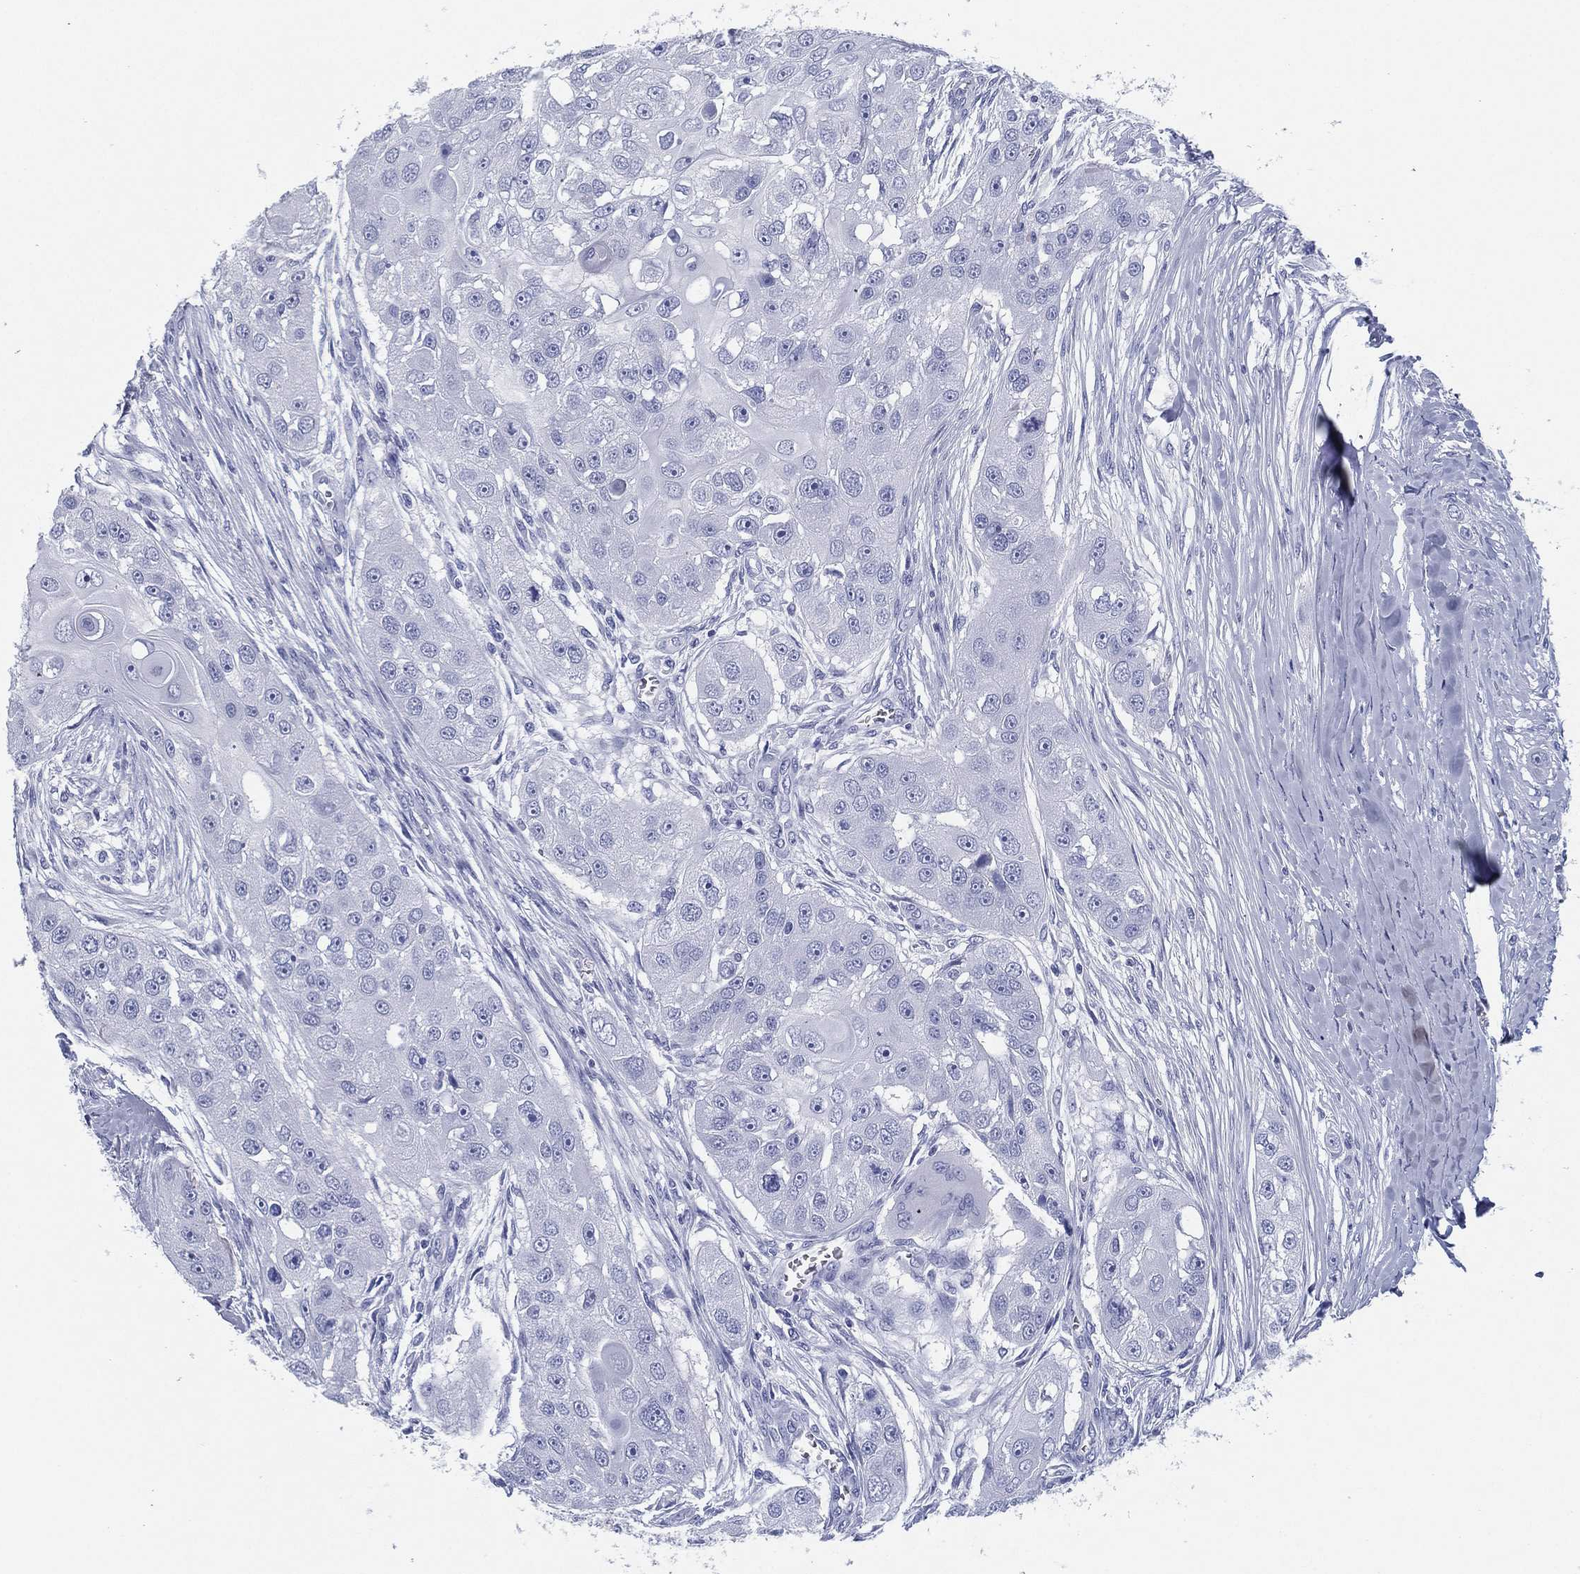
{"staining": {"intensity": "negative", "quantity": "none", "location": "none"}, "tissue": "head and neck cancer", "cell_type": "Tumor cells", "image_type": "cancer", "snomed": [{"axis": "morphology", "description": "Normal tissue, NOS"}, {"axis": "morphology", "description": "Squamous cell carcinoma, NOS"}, {"axis": "topography", "description": "Skeletal muscle"}, {"axis": "topography", "description": "Head-Neck"}], "caption": "Squamous cell carcinoma (head and neck) was stained to show a protein in brown. There is no significant expression in tumor cells. The staining is performed using DAB brown chromogen with nuclei counter-stained in using hematoxylin.", "gene": "TMEM252", "patient": {"sex": "male", "age": 51}}